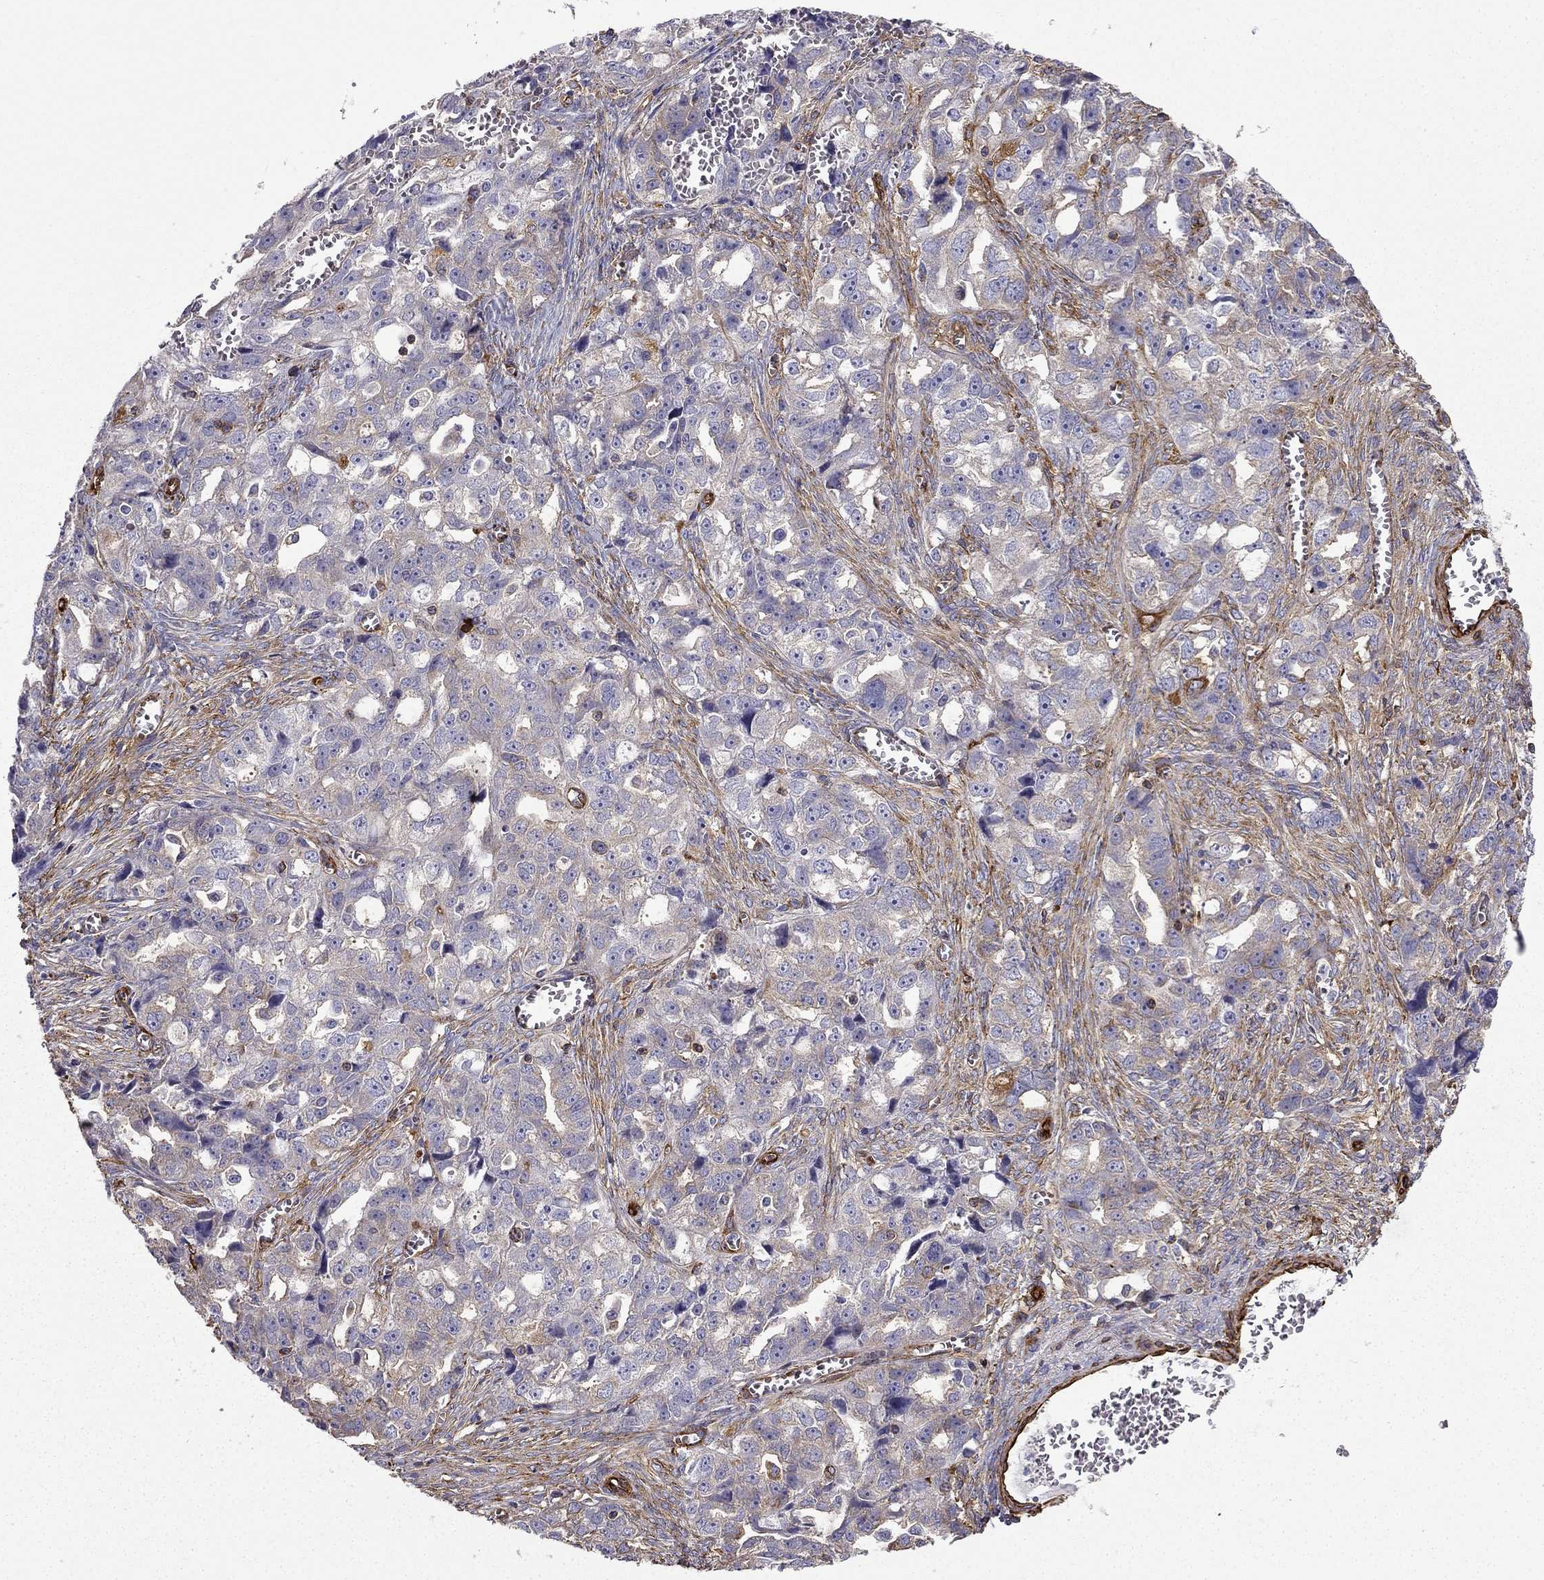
{"staining": {"intensity": "moderate", "quantity": "25%-75%", "location": "cytoplasmic/membranous"}, "tissue": "ovarian cancer", "cell_type": "Tumor cells", "image_type": "cancer", "snomed": [{"axis": "morphology", "description": "Cystadenocarcinoma, serous, NOS"}, {"axis": "topography", "description": "Ovary"}], "caption": "DAB immunohistochemical staining of serous cystadenocarcinoma (ovarian) exhibits moderate cytoplasmic/membranous protein positivity in about 25%-75% of tumor cells. (brown staining indicates protein expression, while blue staining denotes nuclei).", "gene": "MAP4", "patient": {"sex": "female", "age": 51}}